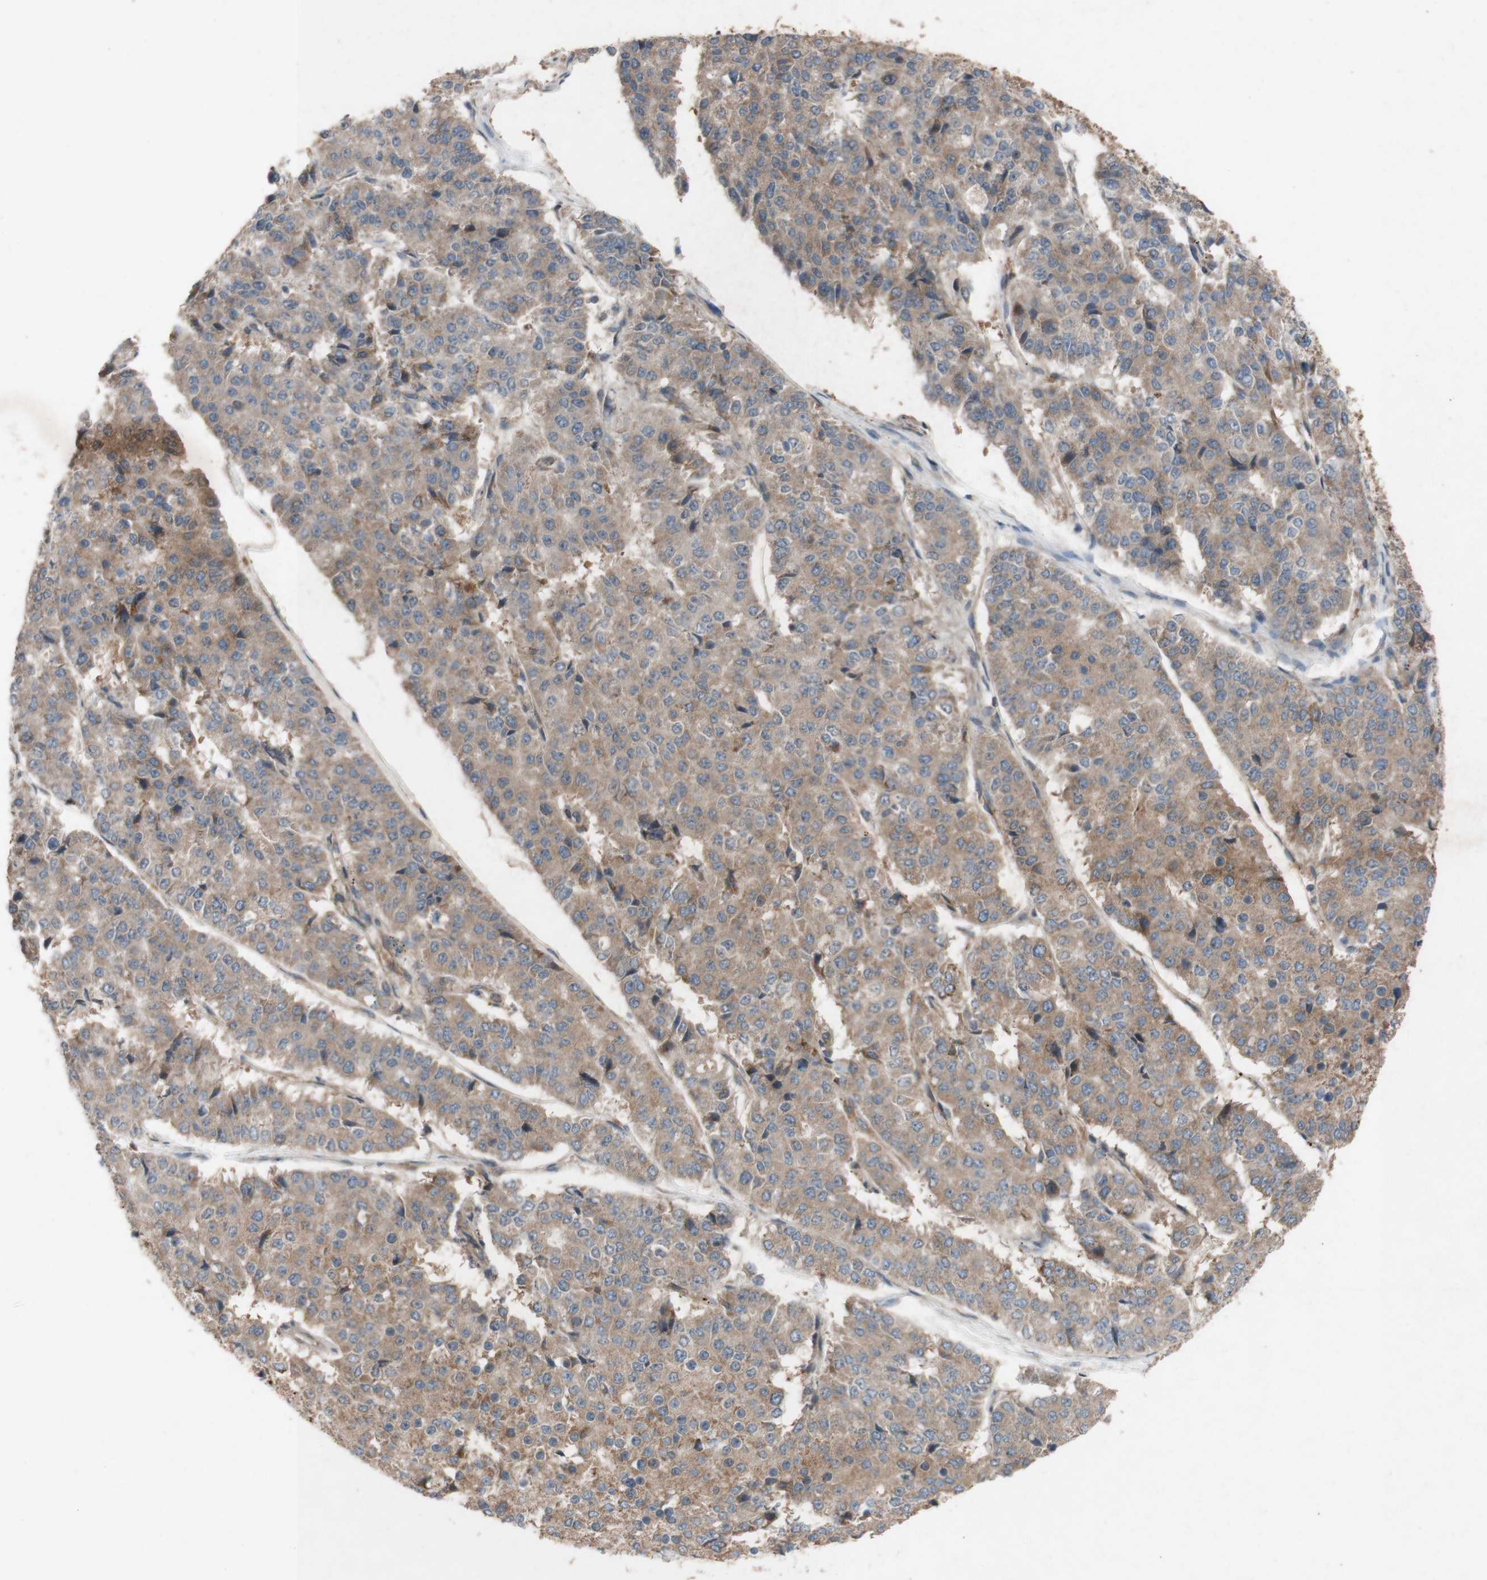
{"staining": {"intensity": "moderate", "quantity": ">75%", "location": "cytoplasmic/membranous"}, "tissue": "pancreatic cancer", "cell_type": "Tumor cells", "image_type": "cancer", "snomed": [{"axis": "morphology", "description": "Adenocarcinoma, NOS"}, {"axis": "topography", "description": "Pancreas"}], "caption": "Moderate cytoplasmic/membranous protein expression is present in about >75% of tumor cells in pancreatic cancer. The staining was performed using DAB to visualize the protein expression in brown, while the nuclei were stained in blue with hematoxylin (Magnification: 20x).", "gene": "TST", "patient": {"sex": "male", "age": 50}}